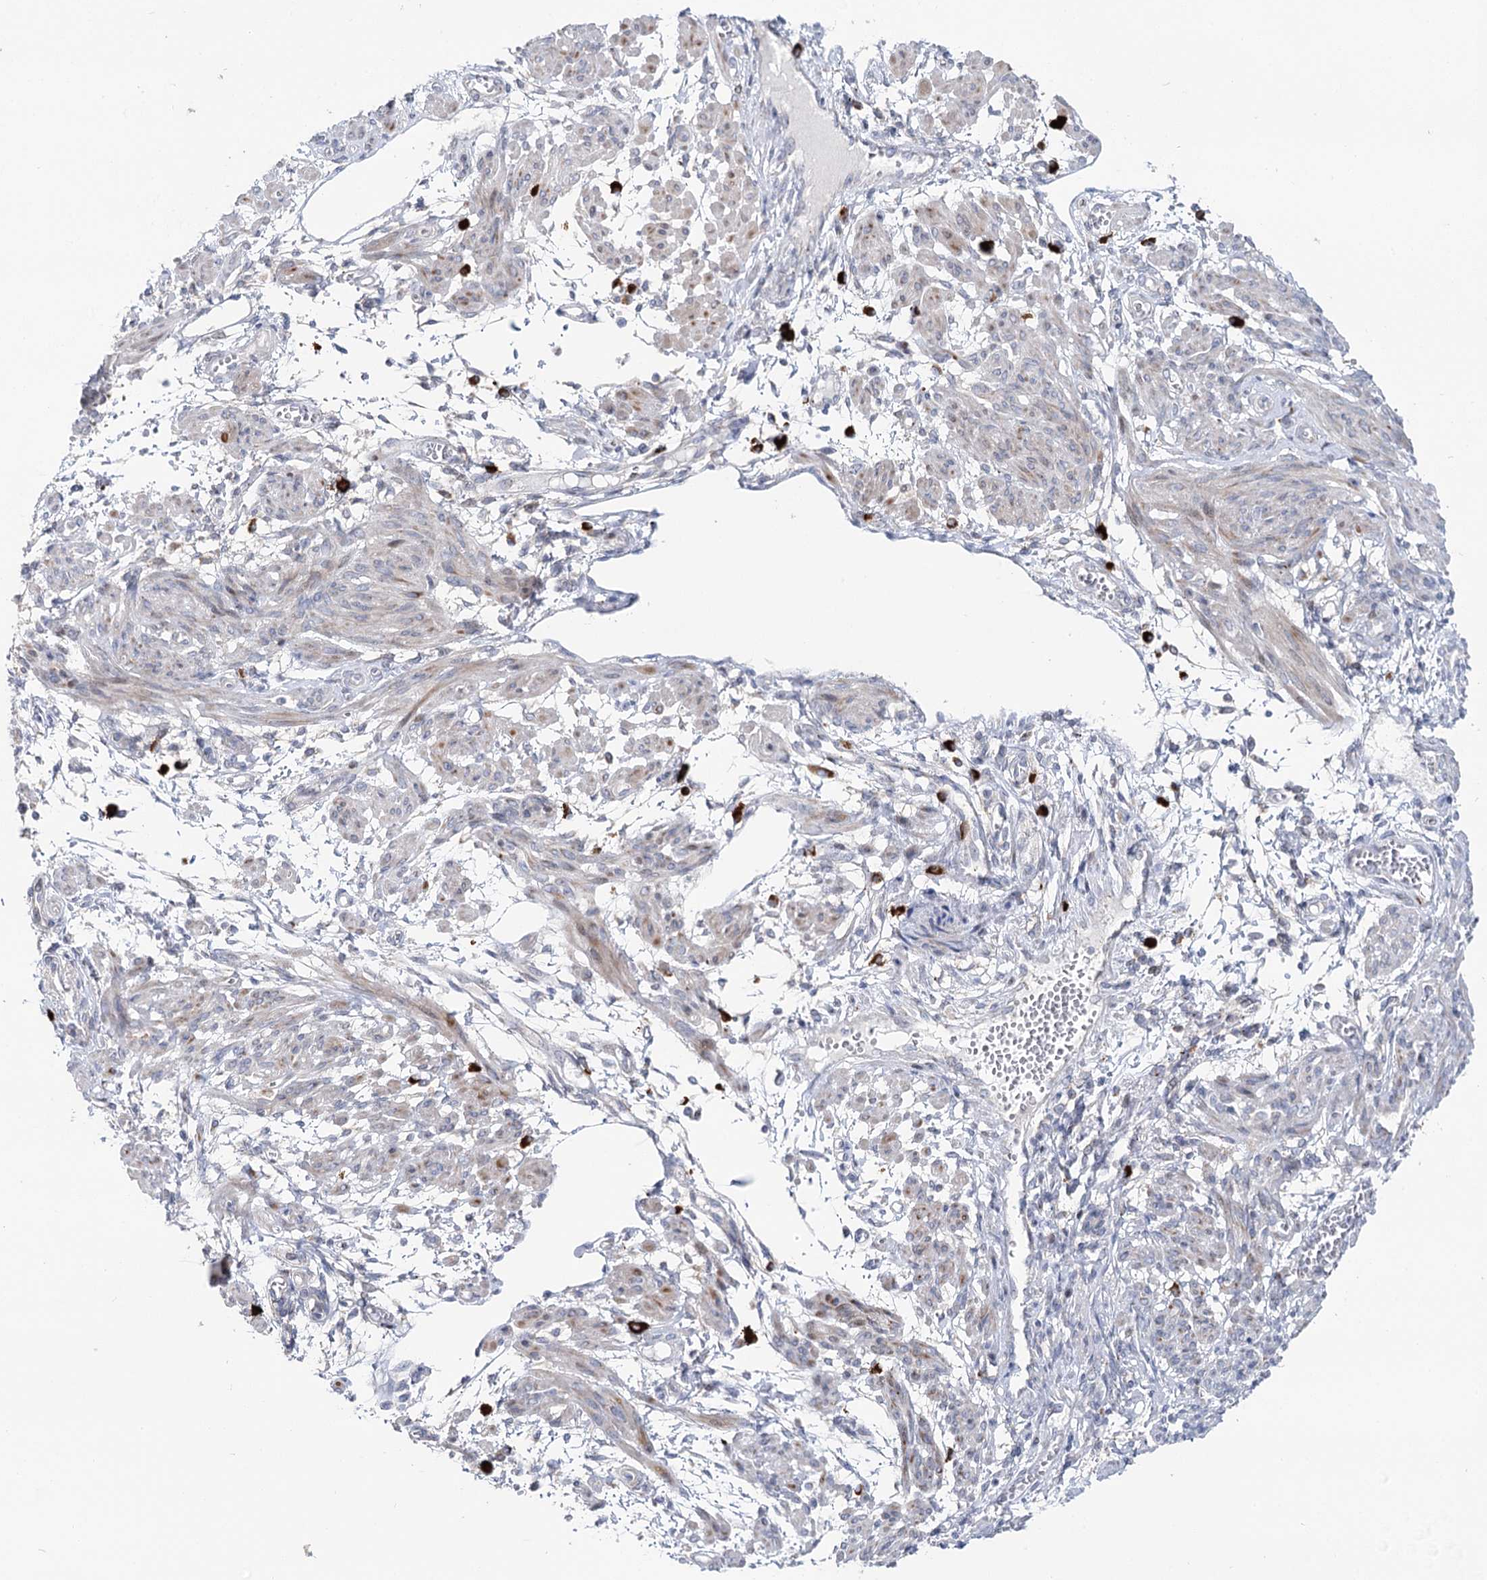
{"staining": {"intensity": "weak", "quantity": "<25%", "location": "cytoplasmic/membranous"}, "tissue": "smooth muscle", "cell_type": "Smooth muscle cells", "image_type": "normal", "snomed": [{"axis": "morphology", "description": "Normal tissue, NOS"}, {"axis": "topography", "description": "Smooth muscle"}], "caption": "Unremarkable smooth muscle was stained to show a protein in brown. There is no significant staining in smooth muscle cells. Brightfield microscopy of immunohistochemistry stained with DAB (3,3'-diaminobenzidine) (brown) and hematoxylin (blue), captured at high magnification.", "gene": "PTGR1", "patient": {"sex": "female", "age": 39}}